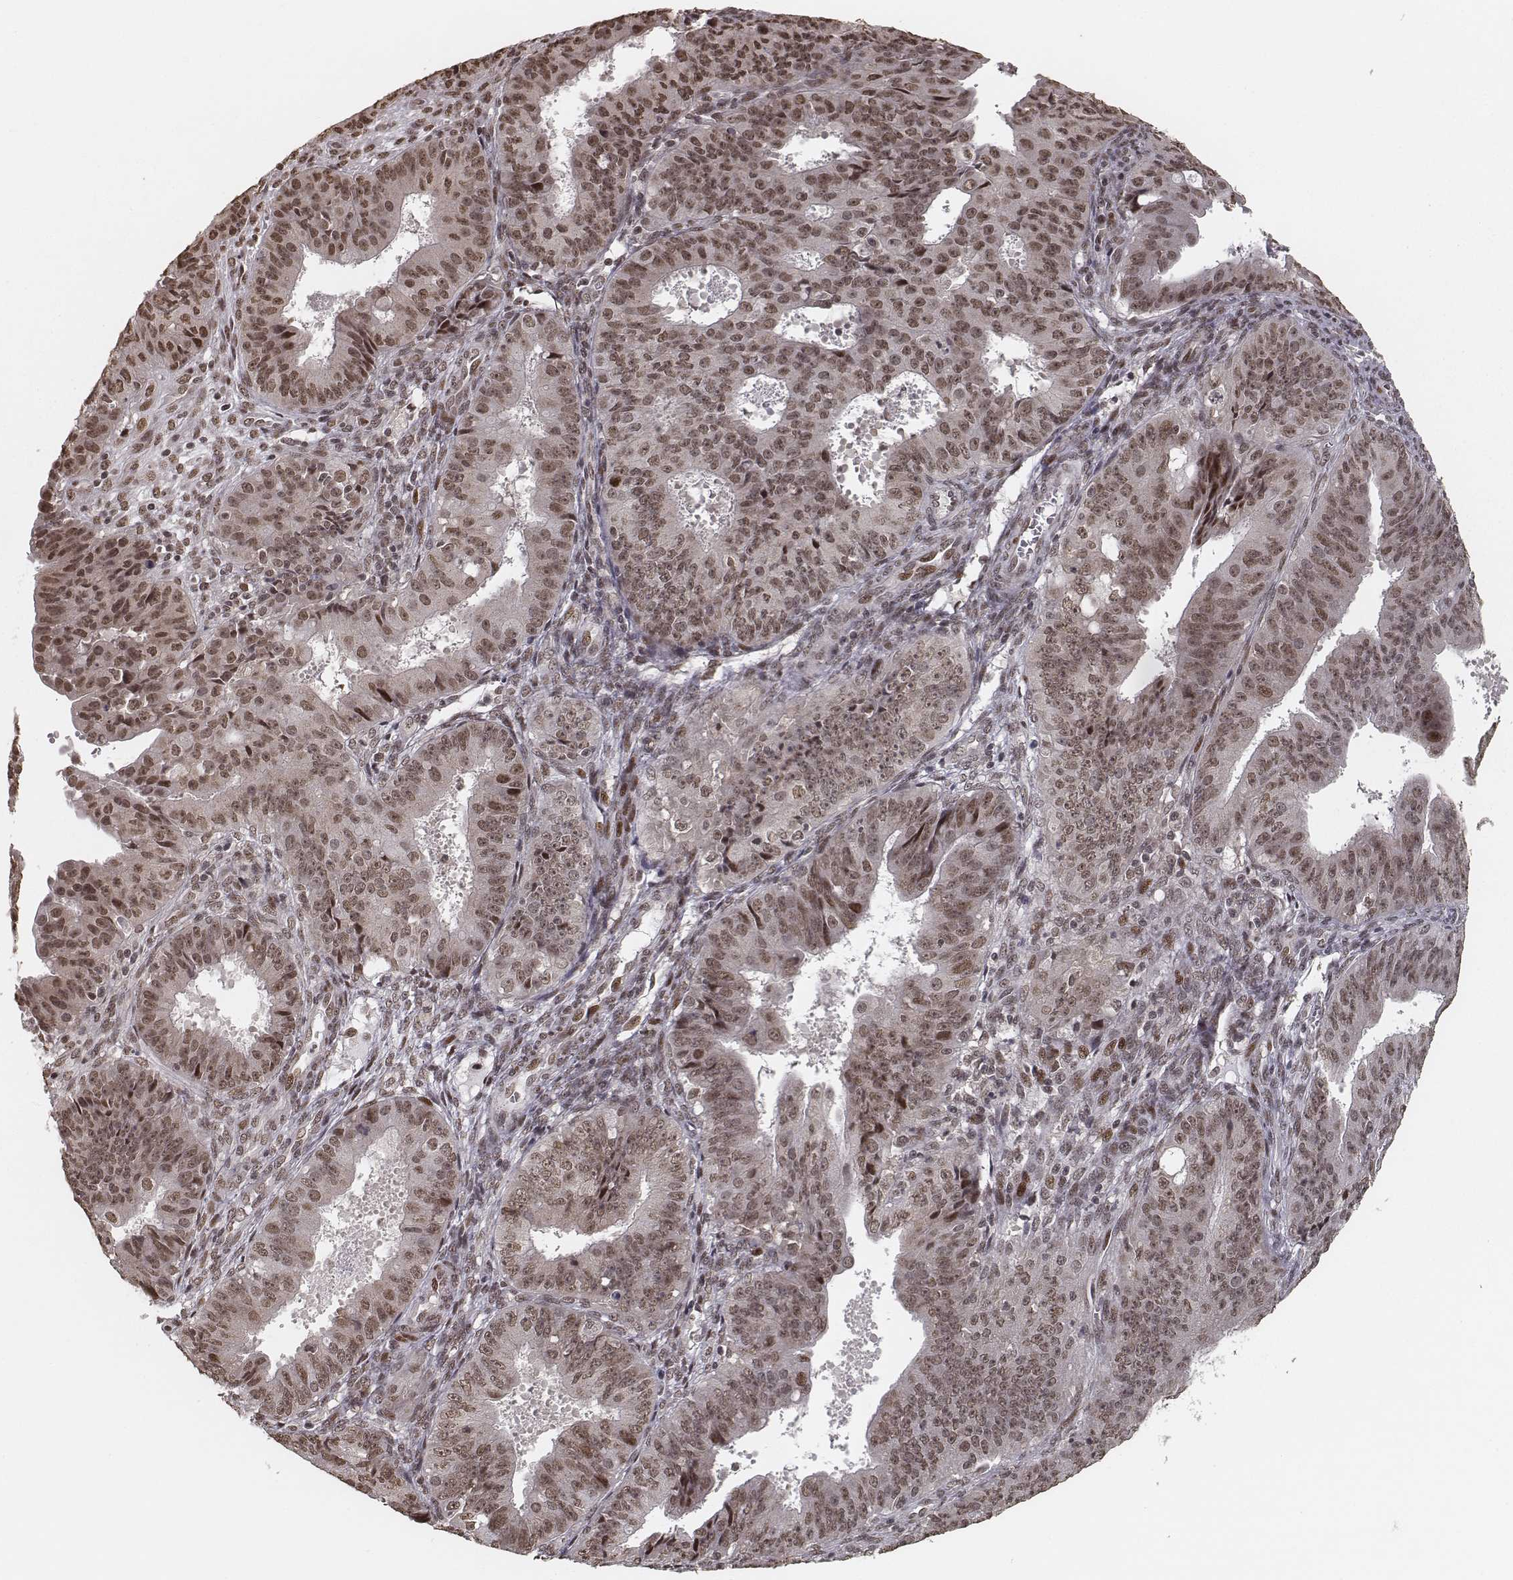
{"staining": {"intensity": "moderate", "quantity": ">75%", "location": "nuclear"}, "tissue": "ovarian cancer", "cell_type": "Tumor cells", "image_type": "cancer", "snomed": [{"axis": "morphology", "description": "Carcinoma, endometroid"}, {"axis": "topography", "description": "Ovary"}], "caption": "Immunohistochemistry staining of ovarian endometroid carcinoma, which demonstrates medium levels of moderate nuclear expression in approximately >75% of tumor cells indicating moderate nuclear protein positivity. The staining was performed using DAB (brown) for protein detection and nuclei were counterstained in hematoxylin (blue).", "gene": "HMGA2", "patient": {"sex": "female", "age": 42}}